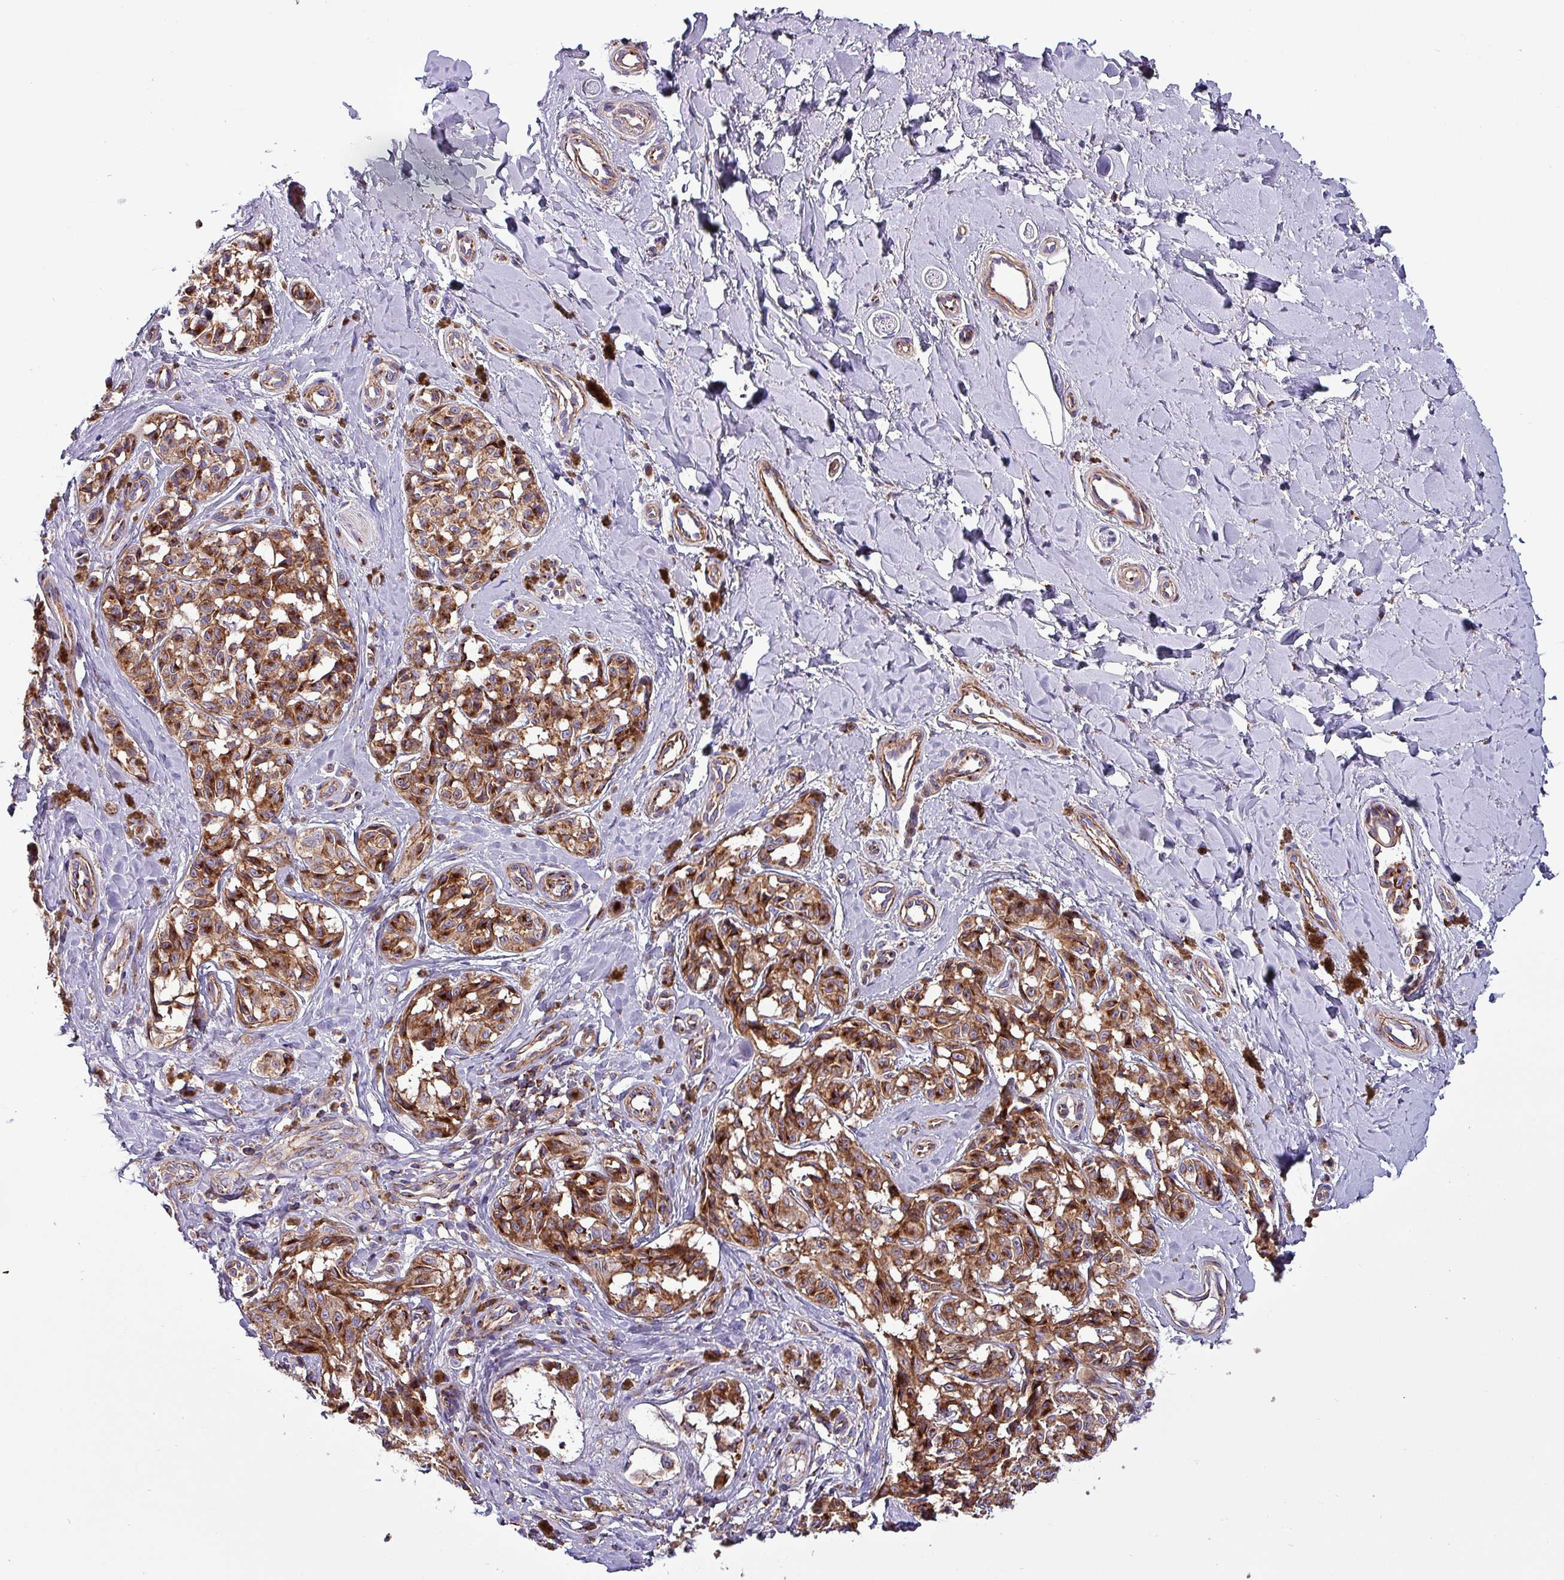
{"staining": {"intensity": "strong", "quantity": ">75%", "location": "cytoplasmic/membranous"}, "tissue": "melanoma", "cell_type": "Tumor cells", "image_type": "cancer", "snomed": [{"axis": "morphology", "description": "Malignant melanoma, NOS"}, {"axis": "topography", "description": "Skin"}], "caption": "Melanoma tissue exhibits strong cytoplasmic/membranous expression in about >75% of tumor cells, visualized by immunohistochemistry.", "gene": "VAMP4", "patient": {"sex": "female", "age": 65}}